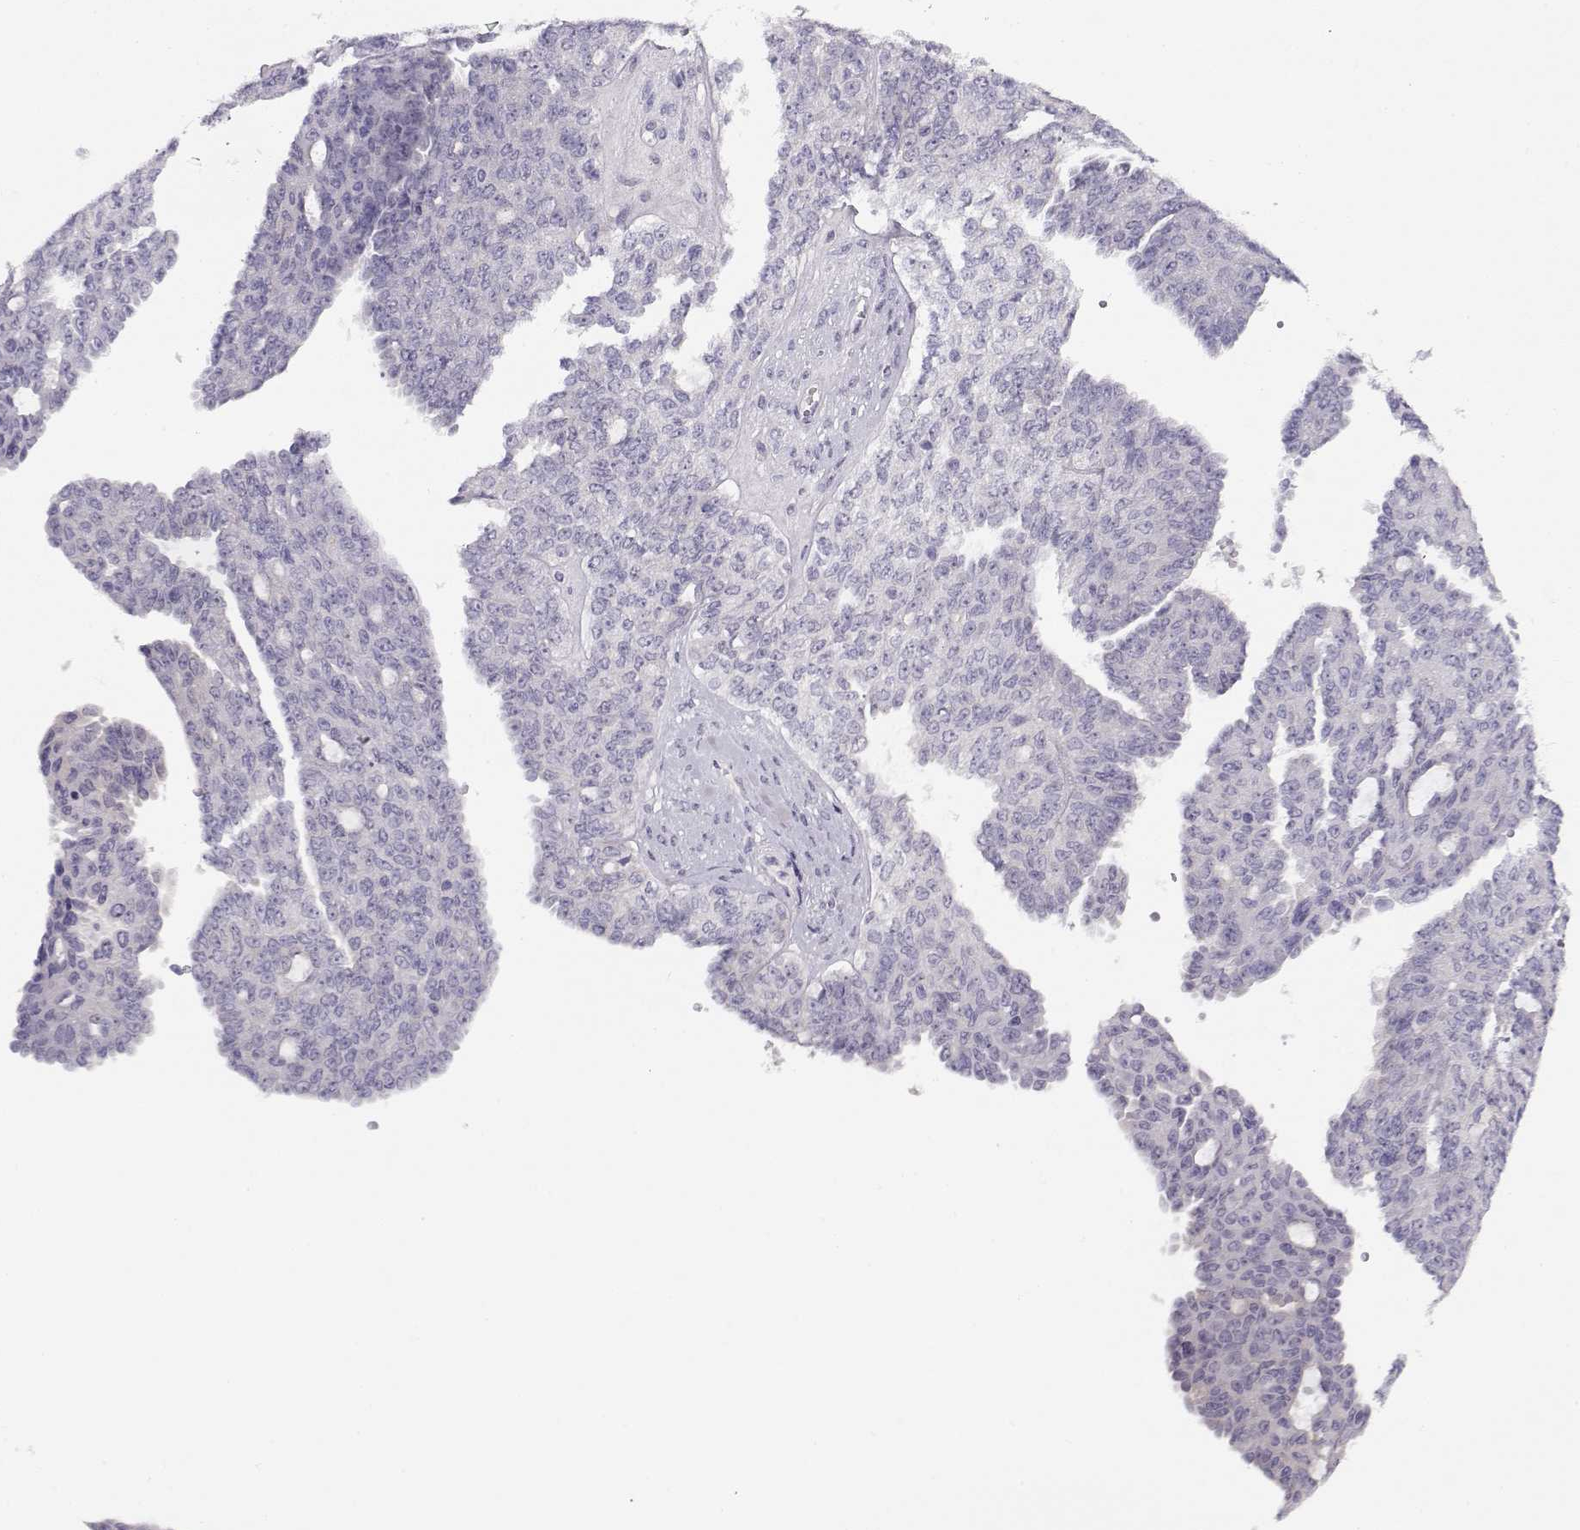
{"staining": {"intensity": "negative", "quantity": "none", "location": "none"}, "tissue": "ovarian cancer", "cell_type": "Tumor cells", "image_type": "cancer", "snomed": [{"axis": "morphology", "description": "Cystadenocarcinoma, serous, NOS"}, {"axis": "topography", "description": "Ovary"}], "caption": "Immunohistochemistry (IHC) micrograph of human ovarian serous cystadenocarcinoma stained for a protein (brown), which reveals no positivity in tumor cells. (Immunohistochemistry, brightfield microscopy, high magnification).", "gene": "CRX", "patient": {"sex": "female", "age": 71}}